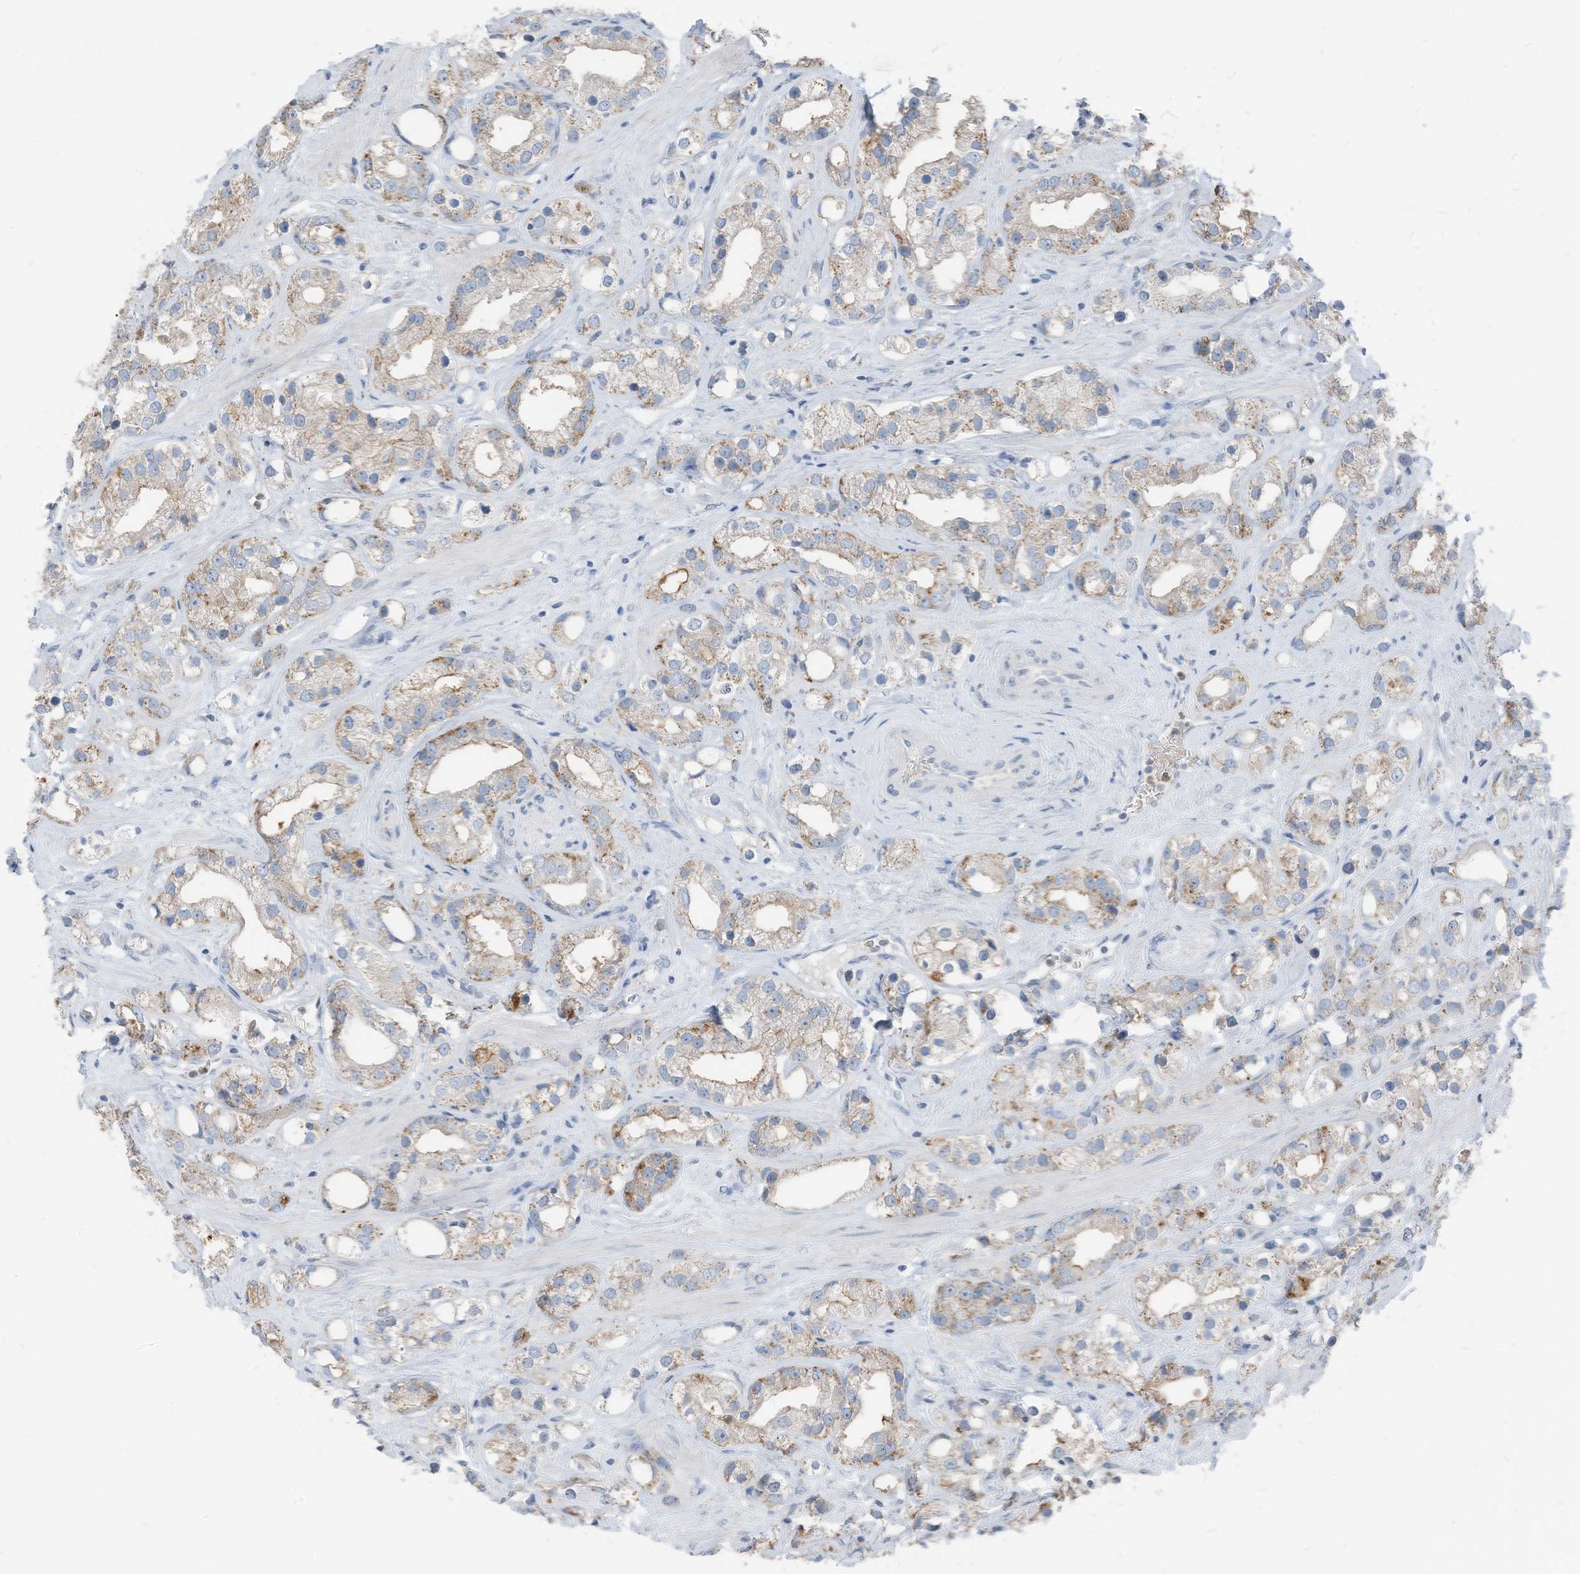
{"staining": {"intensity": "weak", "quantity": ">75%", "location": "cytoplasmic/membranous"}, "tissue": "prostate cancer", "cell_type": "Tumor cells", "image_type": "cancer", "snomed": [{"axis": "morphology", "description": "Adenocarcinoma, NOS"}, {"axis": "topography", "description": "Prostate"}], "caption": "Weak cytoplasmic/membranous protein expression is present in approximately >75% of tumor cells in adenocarcinoma (prostate).", "gene": "CHMP2B", "patient": {"sex": "male", "age": 79}}